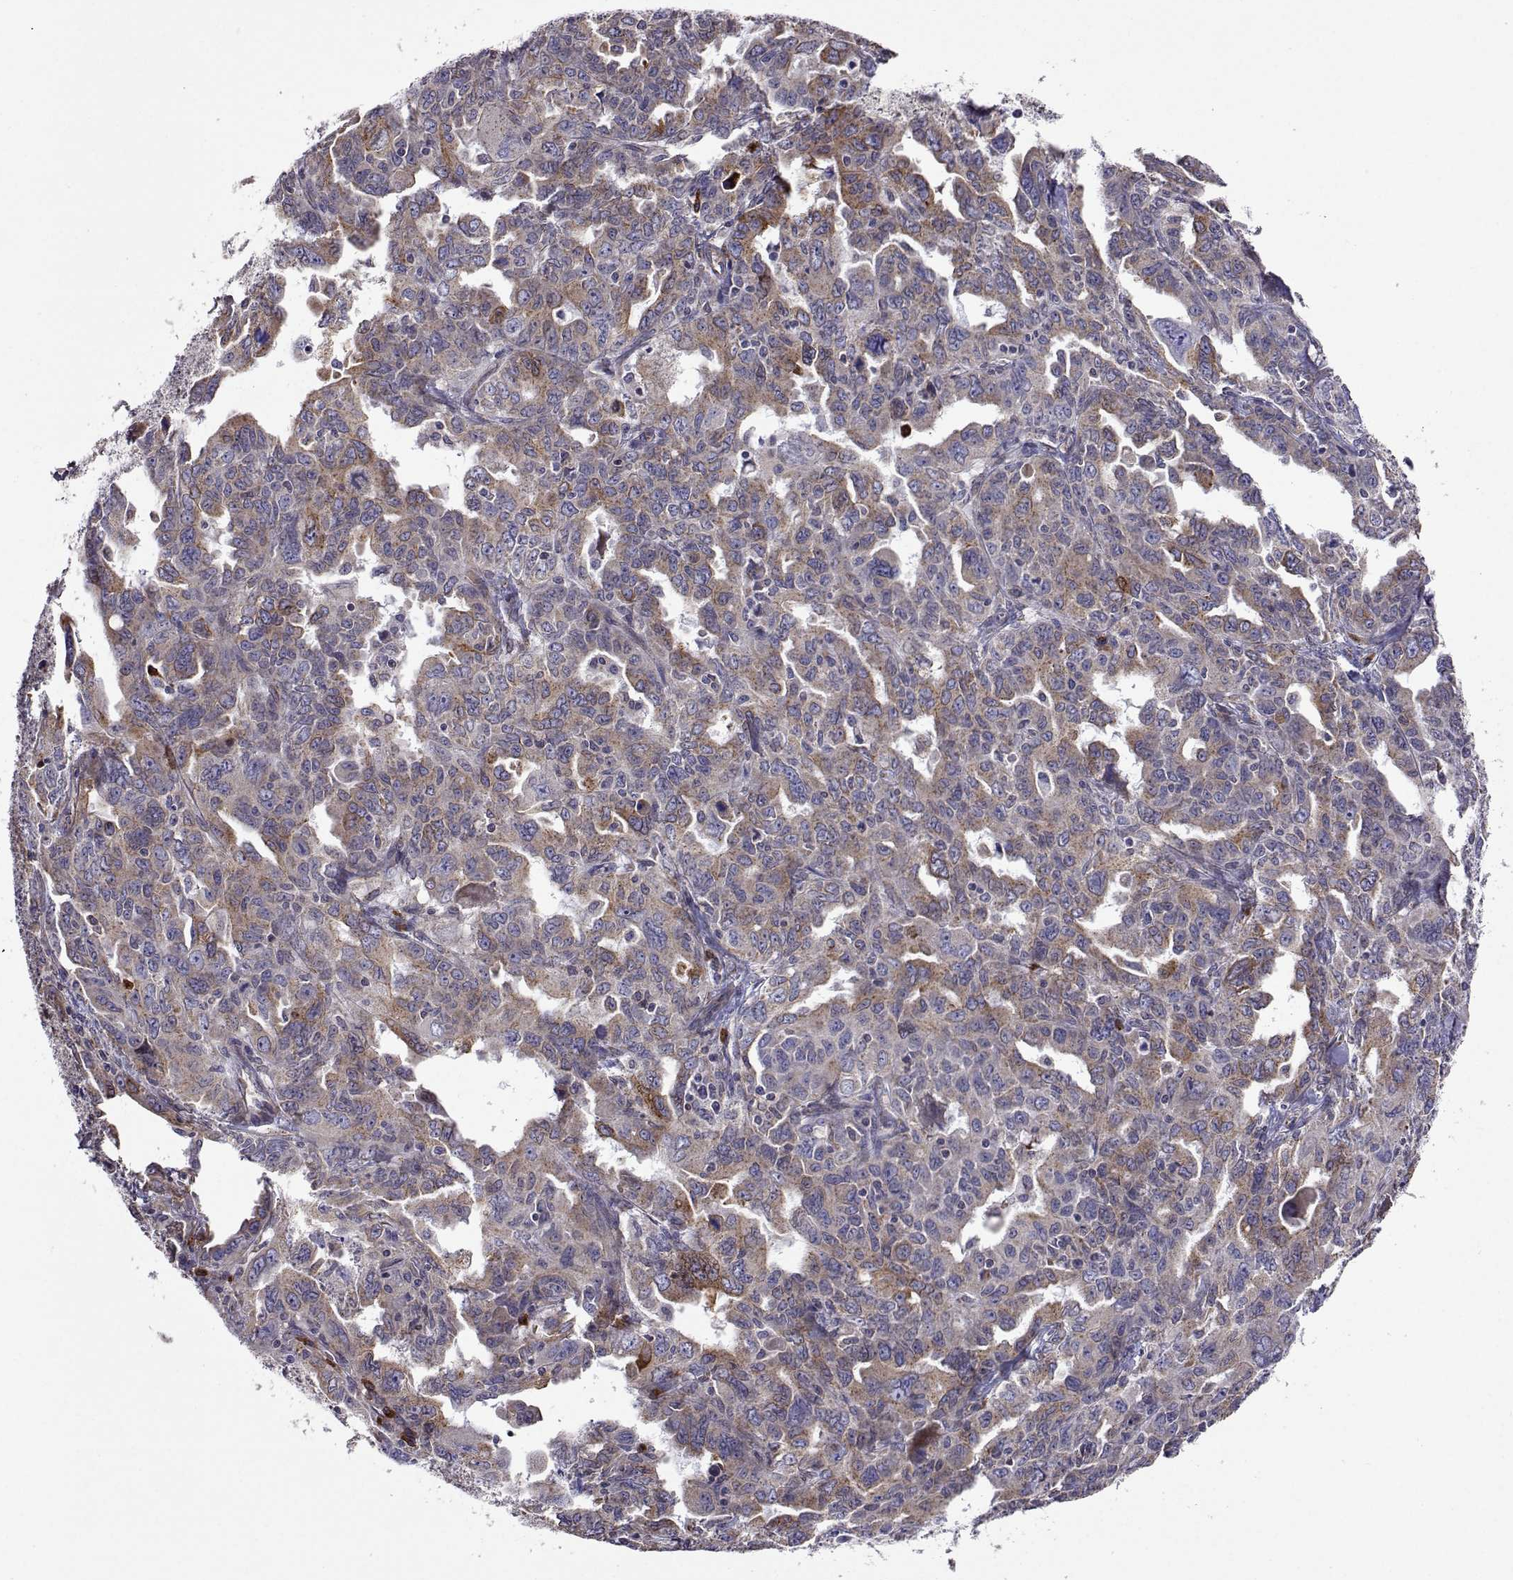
{"staining": {"intensity": "weak", "quantity": "25%-75%", "location": "cytoplasmic/membranous"}, "tissue": "ovarian cancer", "cell_type": "Tumor cells", "image_type": "cancer", "snomed": [{"axis": "morphology", "description": "Adenocarcinoma, NOS"}, {"axis": "morphology", "description": "Carcinoma, endometroid"}, {"axis": "topography", "description": "Ovary"}], "caption": "IHC photomicrograph of ovarian endometroid carcinoma stained for a protein (brown), which displays low levels of weak cytoplasmic/membranous positivity in about 25%-75% of tumor cells.", "gene": "PGRMC2", "patient": {"sex": "female", "age": 72}}